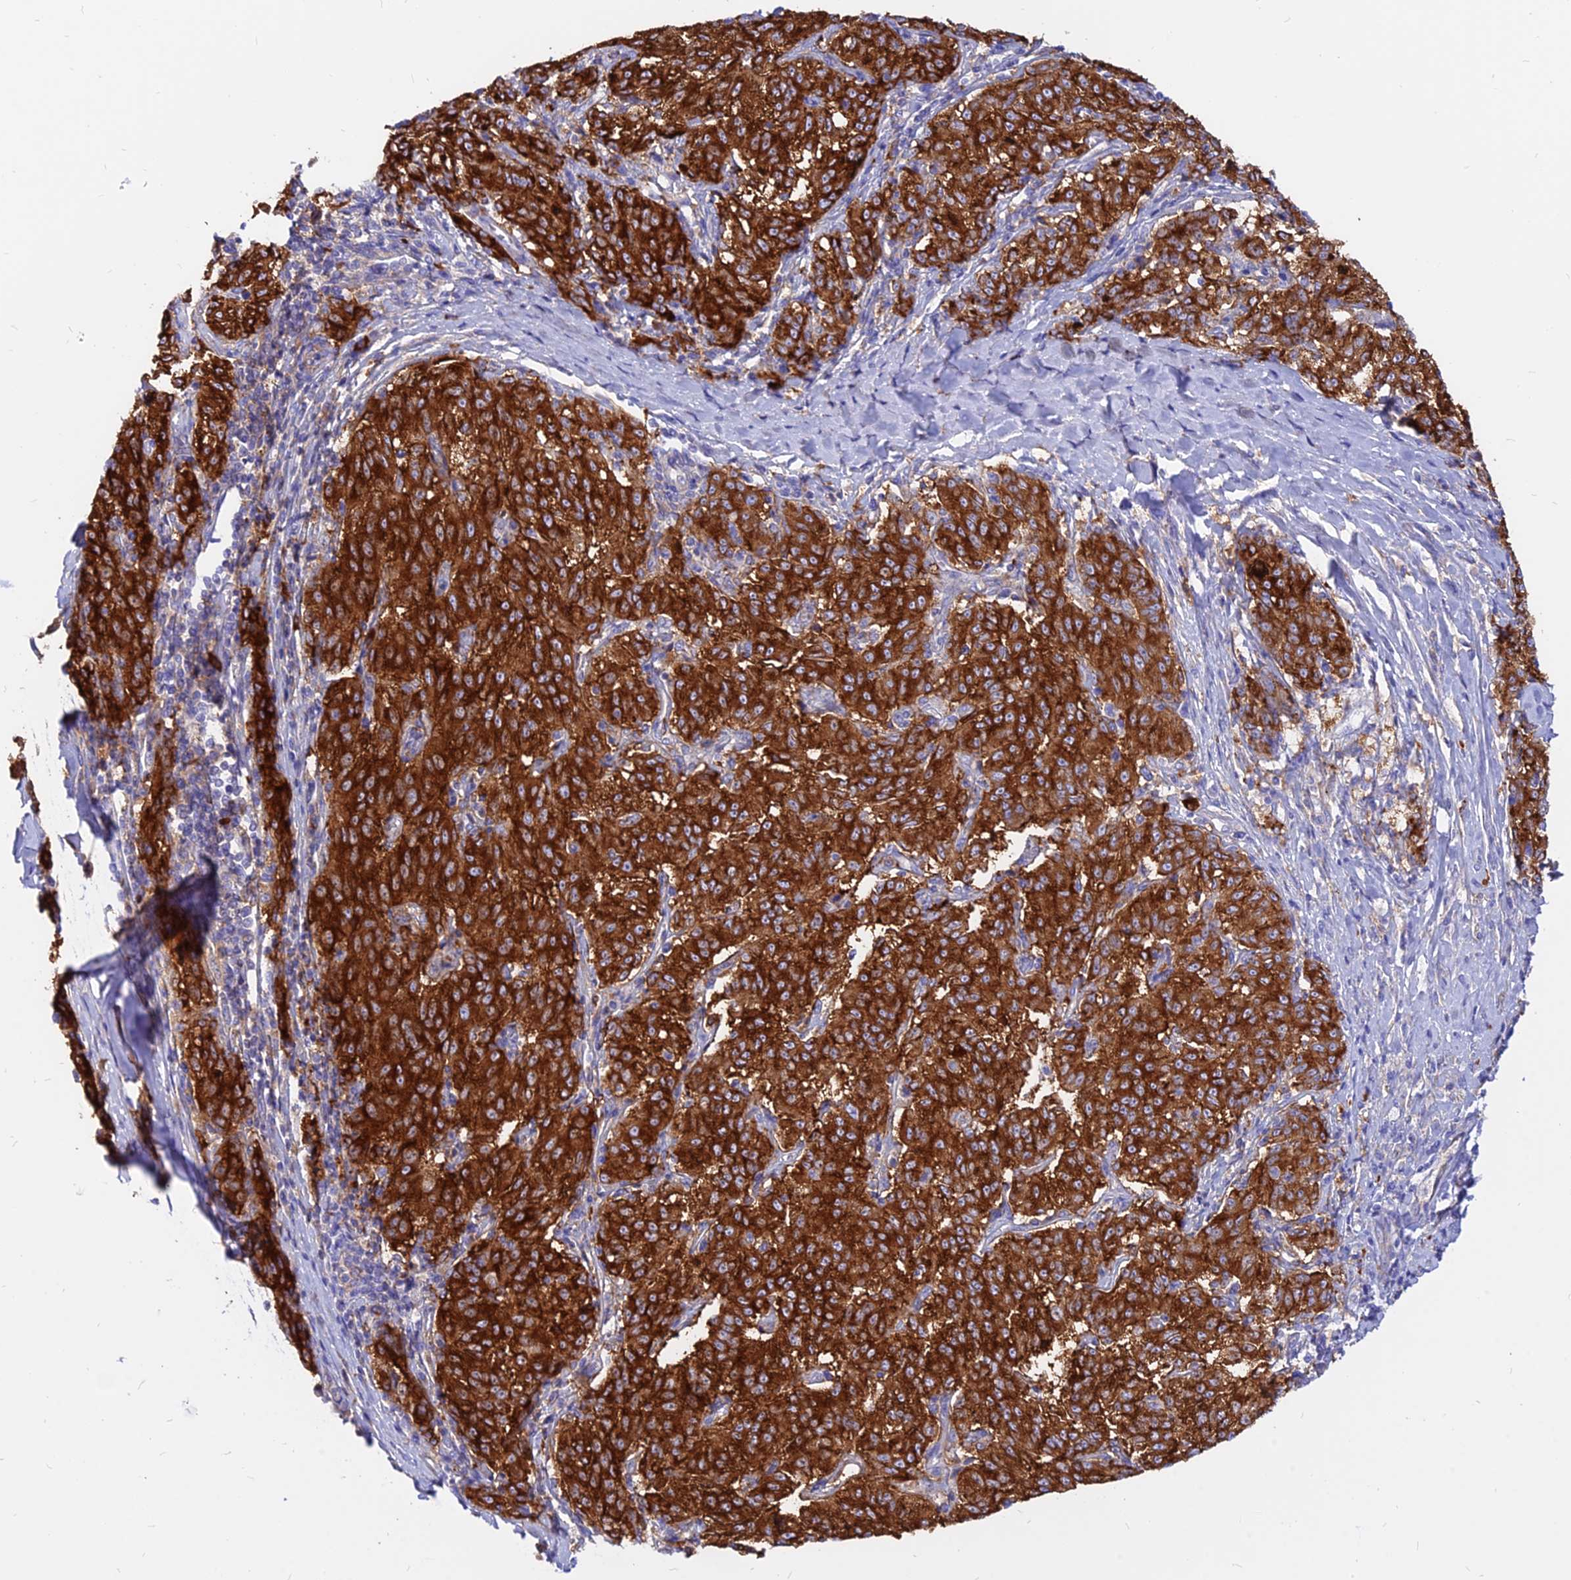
{"staining": {"intensity": "strong", "quantity": ">75%", "location": "cytoplasmic/membranous"}, "tissue": "melanoma", "cell_type": "Tumor cells", "image_type": "cancer", "snomed": [{"axis": "morphology", "description": "Malignant melanoma, NOS"}, {"axis": "topography", "description": "Skin"}], "caption": "Immunohistochemistry of malignant melanoma reveals high levels of strong cytoplasmic/membranous expression in about >75% of tumor cells. The staining was performed using DAB to visualize the protein expression in brown, while the nuclei were stained in blue with hematoxylin (Magnification: 20x).", "gene": "AGTRAP", "patient": {"sex": "female", "age": 72}}